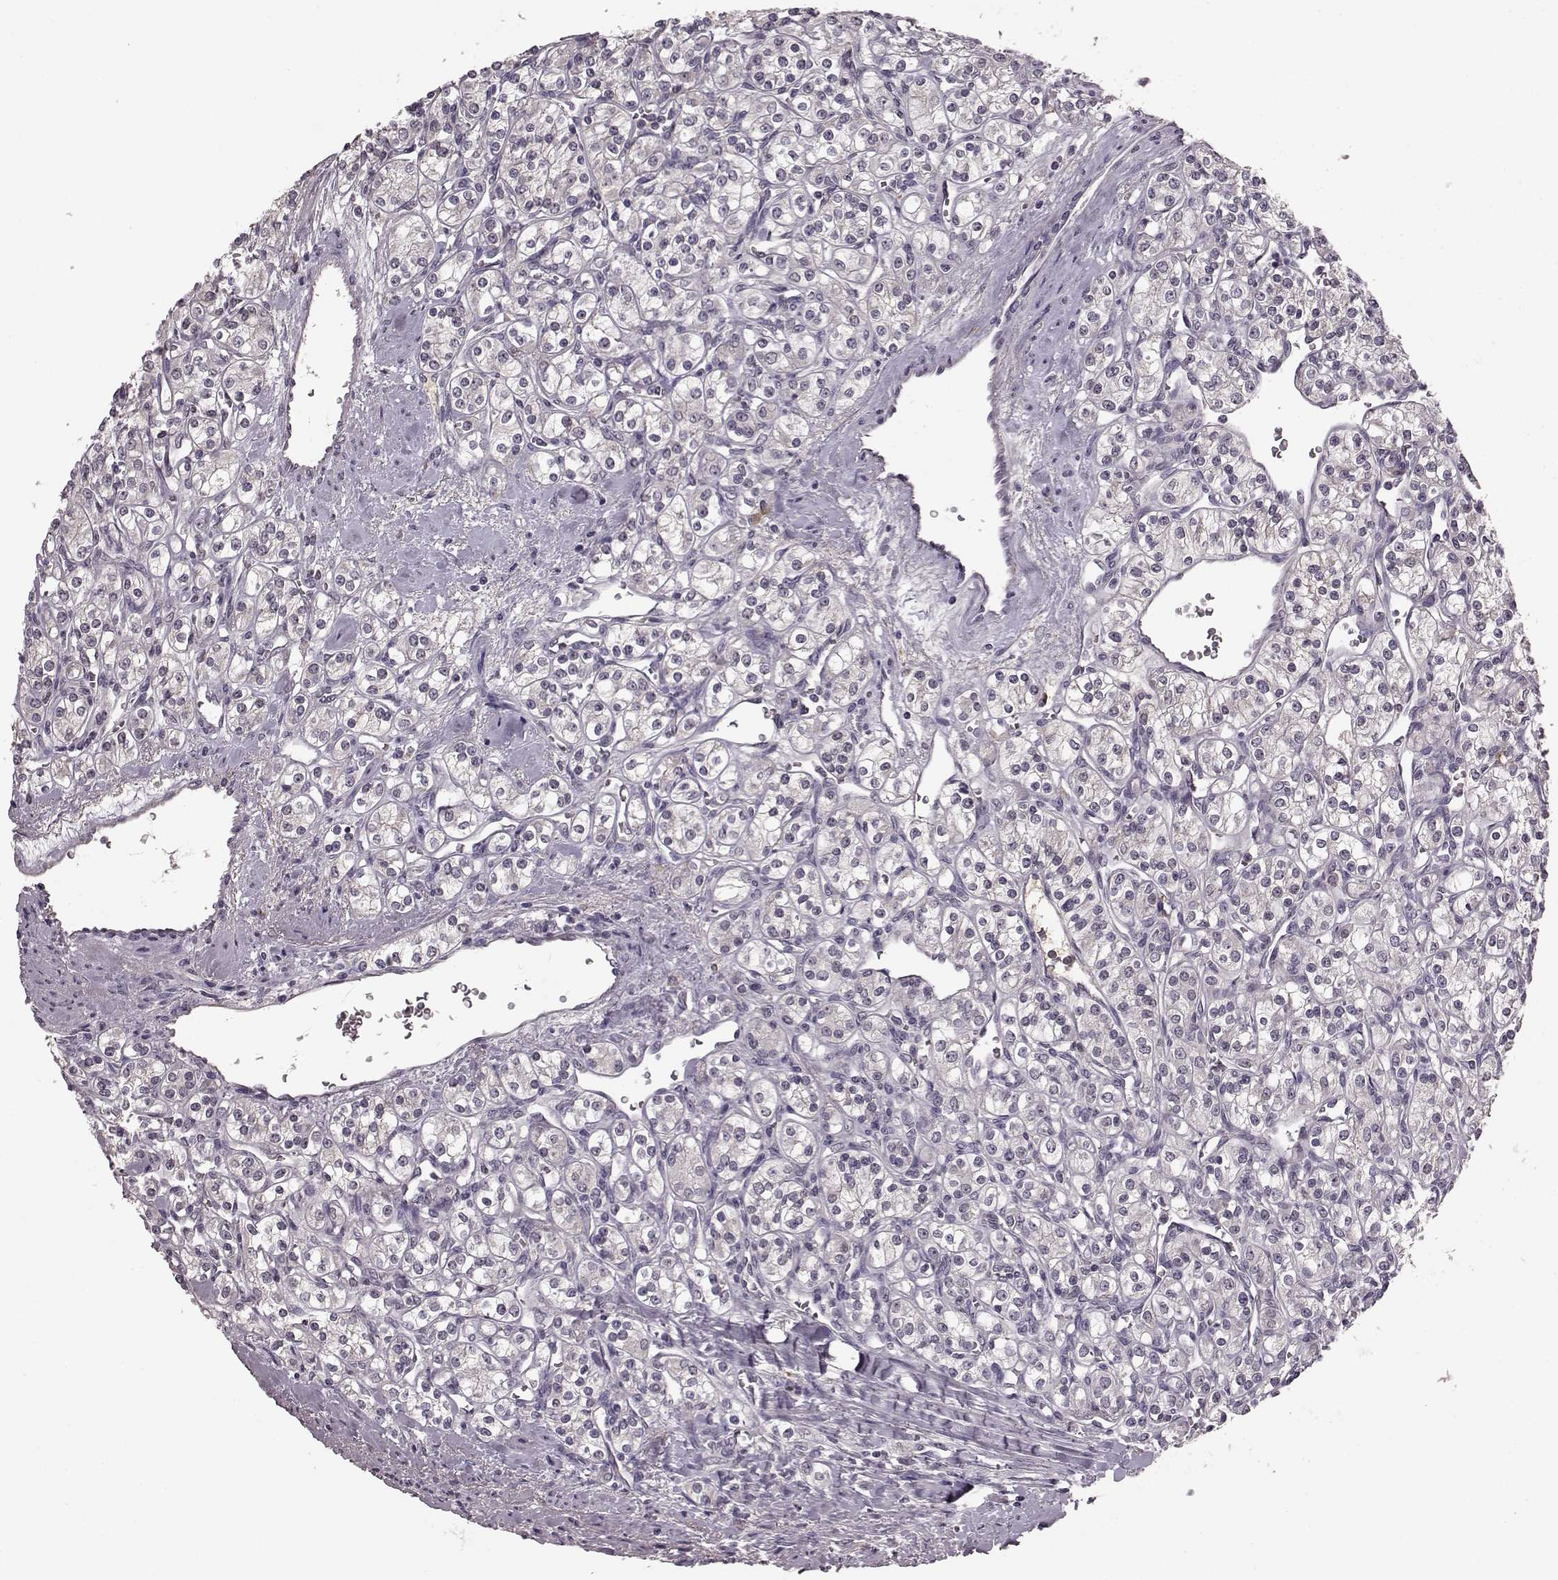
{"staining": {"intensity": "negative", "quantity": "none", "location": "none"}, "tissue": "renal cancer", "cell_type": "Tumor cells", "image_type": "cancer", "snomed": [{"axis": "morphology", "description": "Adenocarcinoma, NOS"}, {"axis": "topography", "description": "Kidney"}], "caption": "A micrograph of renal cancer (adenocarcinoma) stained for a protein exhibits no brown staining in tumor cells. (Brightfield microscopy of DAB immunohistochemistry at high magnification).", "gene": "NRL", "patient": {"sex": "male", "age": 77}}